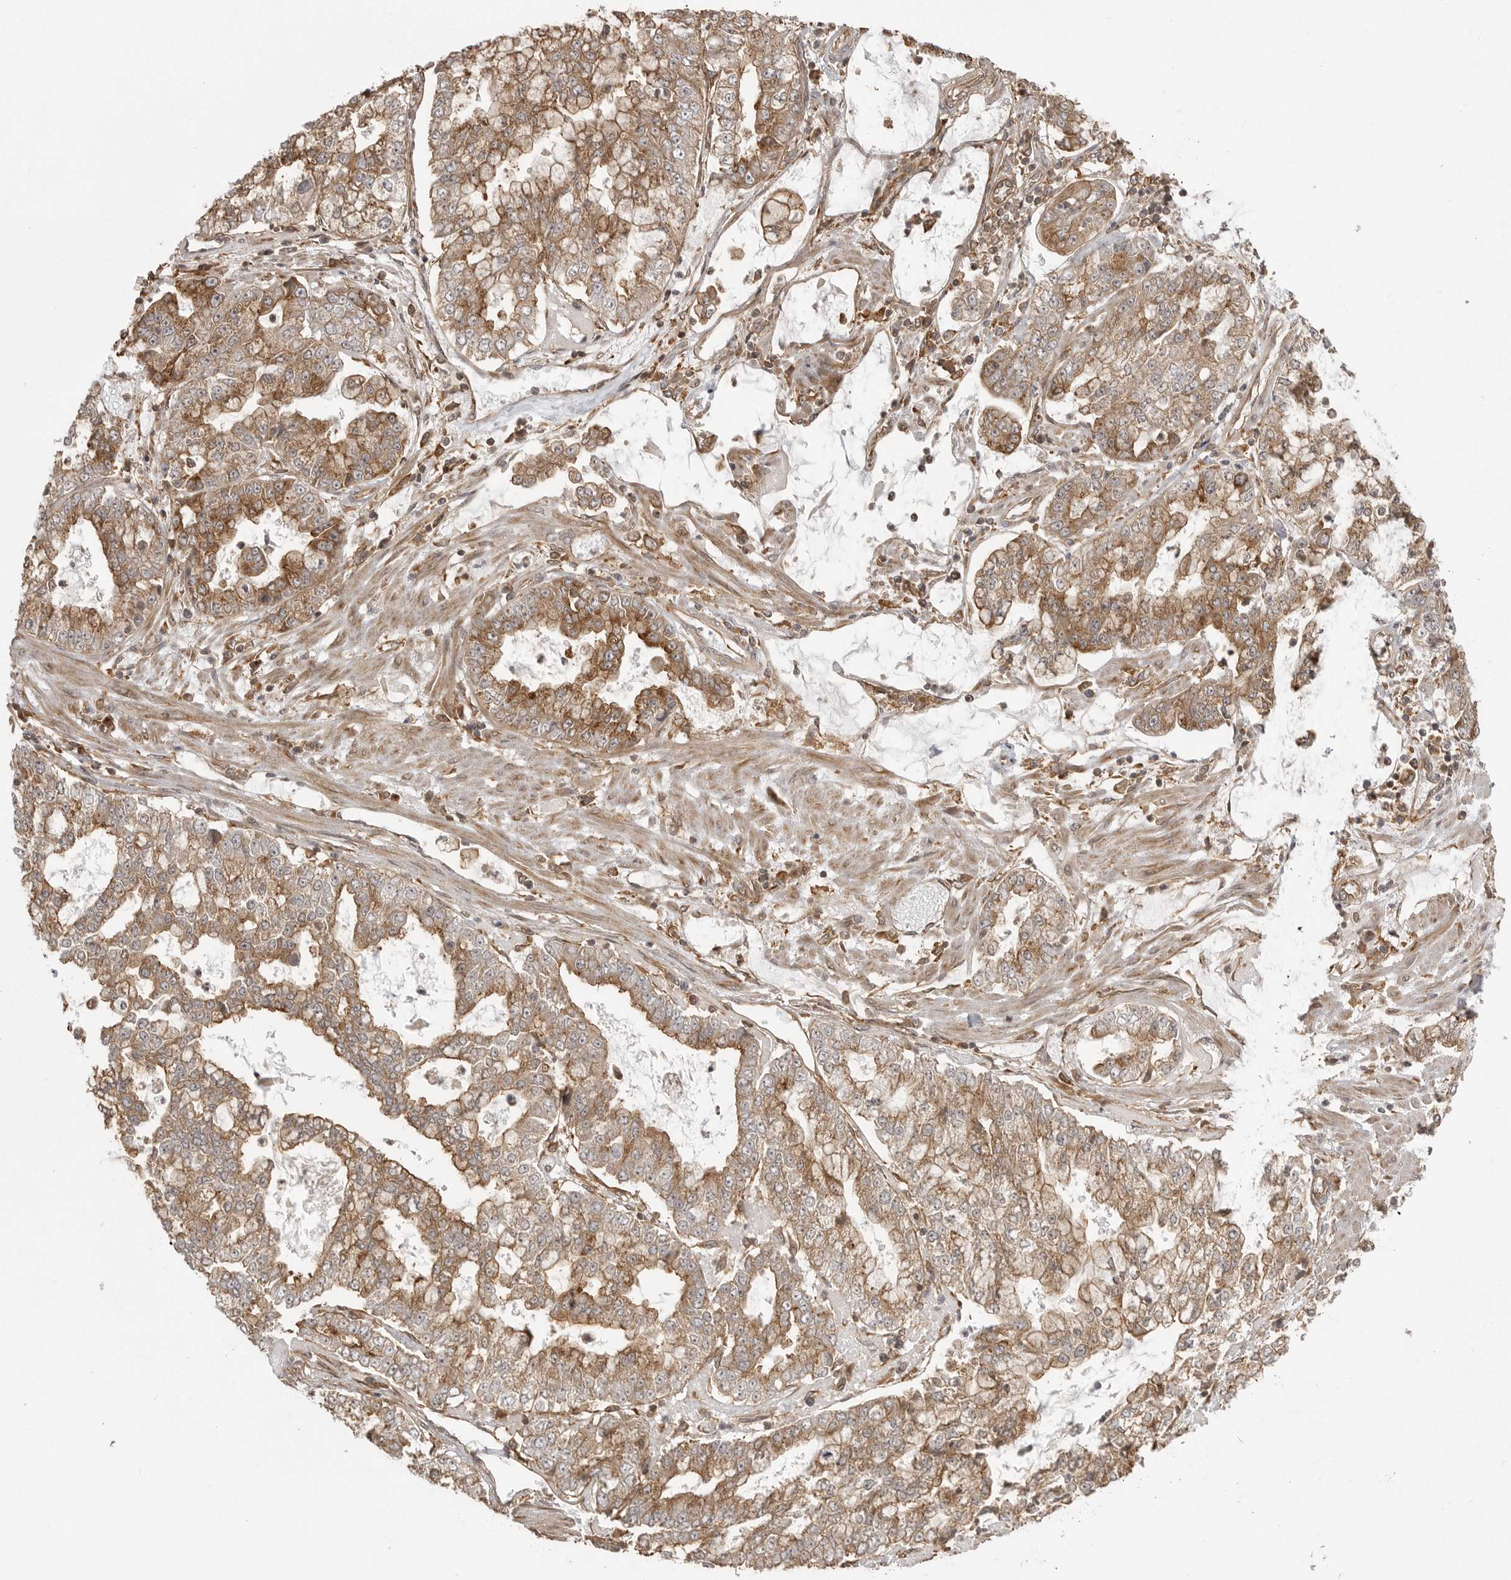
{"staining": {"intensity": "moderate", "quantity": ">75%", "location": "cytoplasmic/membranous"}, "tissue": "stomach cancer", "cell_type": "Tumor cells", "image_type": "cancer", "snomed": [{"axis": "morphology", "description": "Adenocarcinoma, NOS"}, {"axis": "topography", "description": "Stomach"}], "caption": "This is a micrograph of immunohistochemistry staining of stomach cancer (adenocarcinoma), which shows moderate staining in the cytoplasmic/membranous of tumor cells.", "gene": "FAT3", "patient": {"sex": "male", "age": 76}}